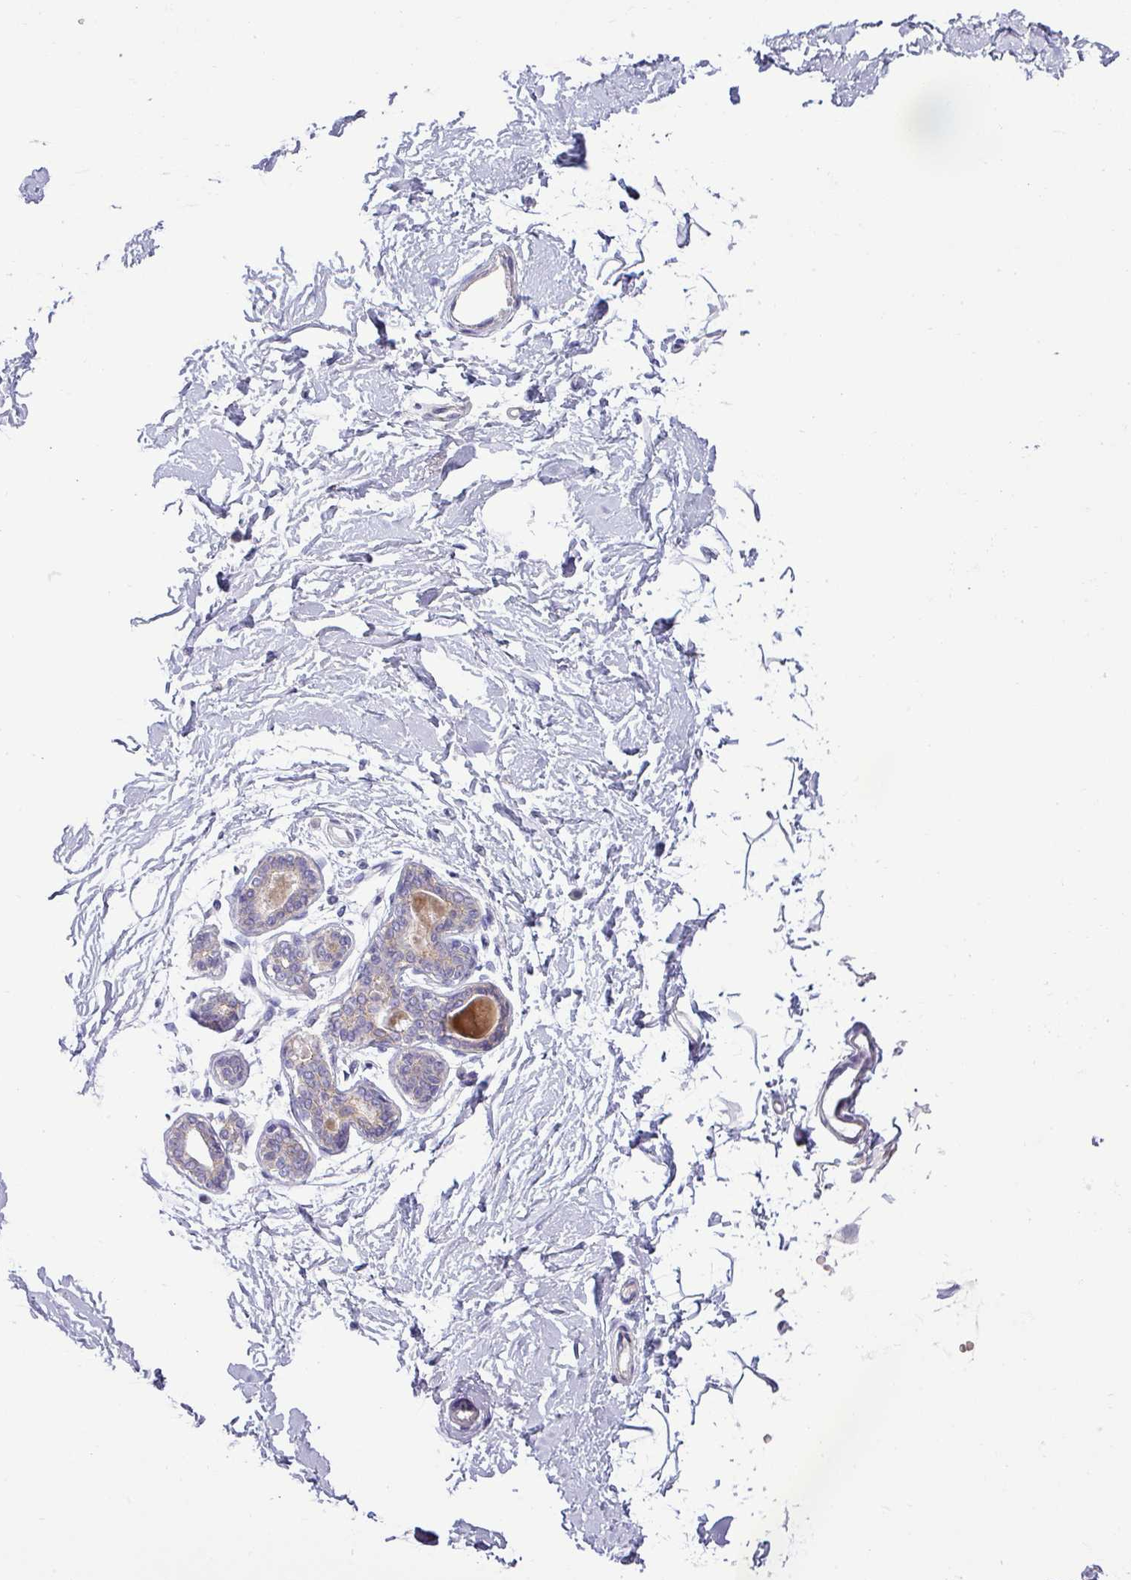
{"staining": {"intensity": "negative", "quantity": "none", "location": "none"}, "tissue": "breast", "cell_type": "Adipocytes", "image_type": "normal", "snomed": [{"axis": "morphology", "description": "Normal tissue, NOS"}, {"axis": "topography", "description": "Breast"}], "caption": "Adipocytes show no significant protein expression in unremarkable breast. (Immunohistochemistry, brightfield microscopy, high magnification).", "gene": "ACAP3", "patient": {"sex": "female", "age": 23}}